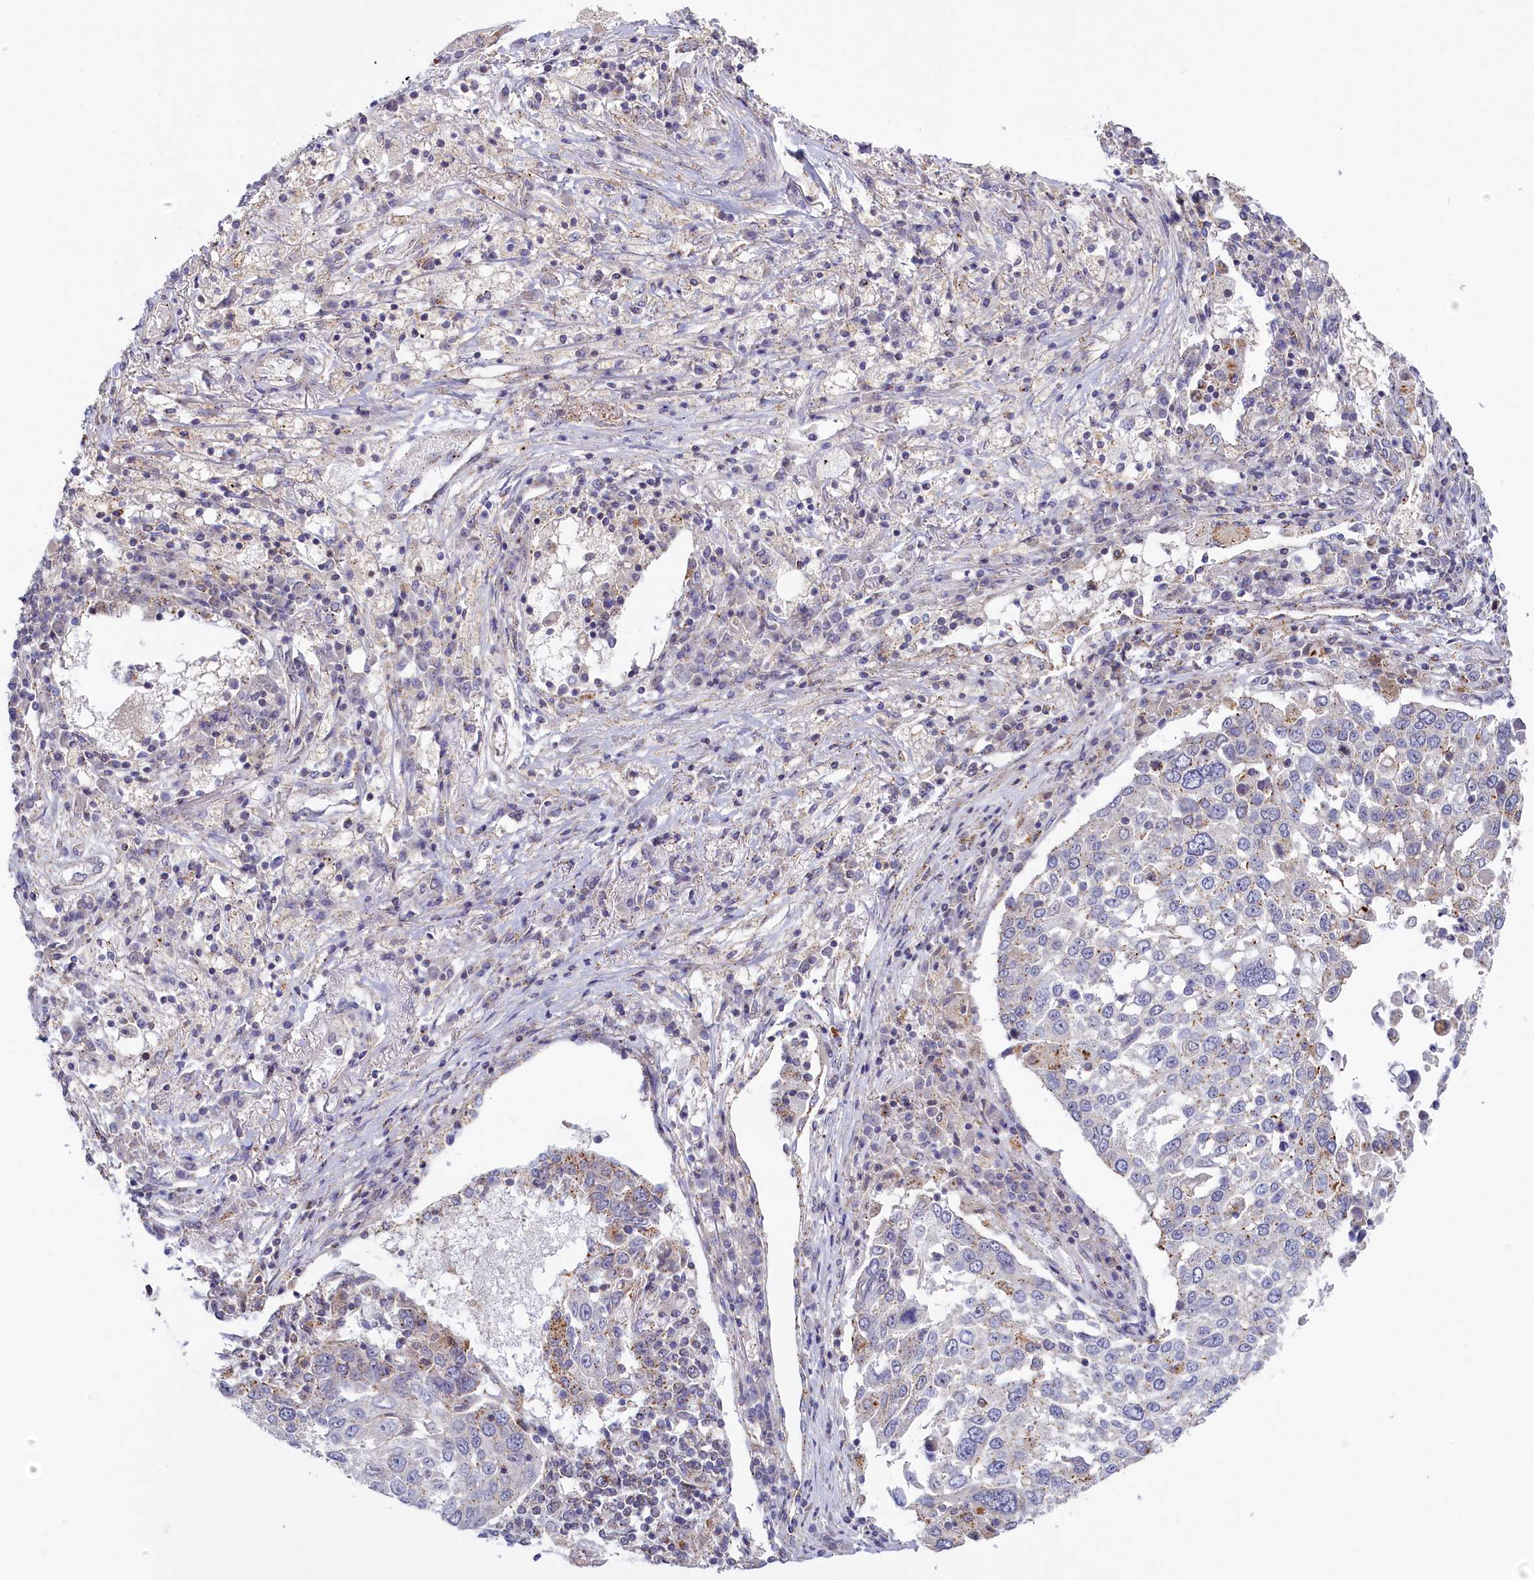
{"staining": {"intensity": "weak", "quantity": "<25%", "location": "cytoplasmic/membranous"}, "tissue": "lung cancer", "cell_type": "Tumor cells", "image_type": "cancer", "snomed": [{"axis": "morphology", "description": "Squamous cell carcinoma, NOS"}, {"axis": "topography", "description": "Lung"}], "caption": "Lung cancer stained for a protein using IHC shows no positivity tumor cells.", "gene": "HYKK", "patient": {"sex": "male", "age": 65}}